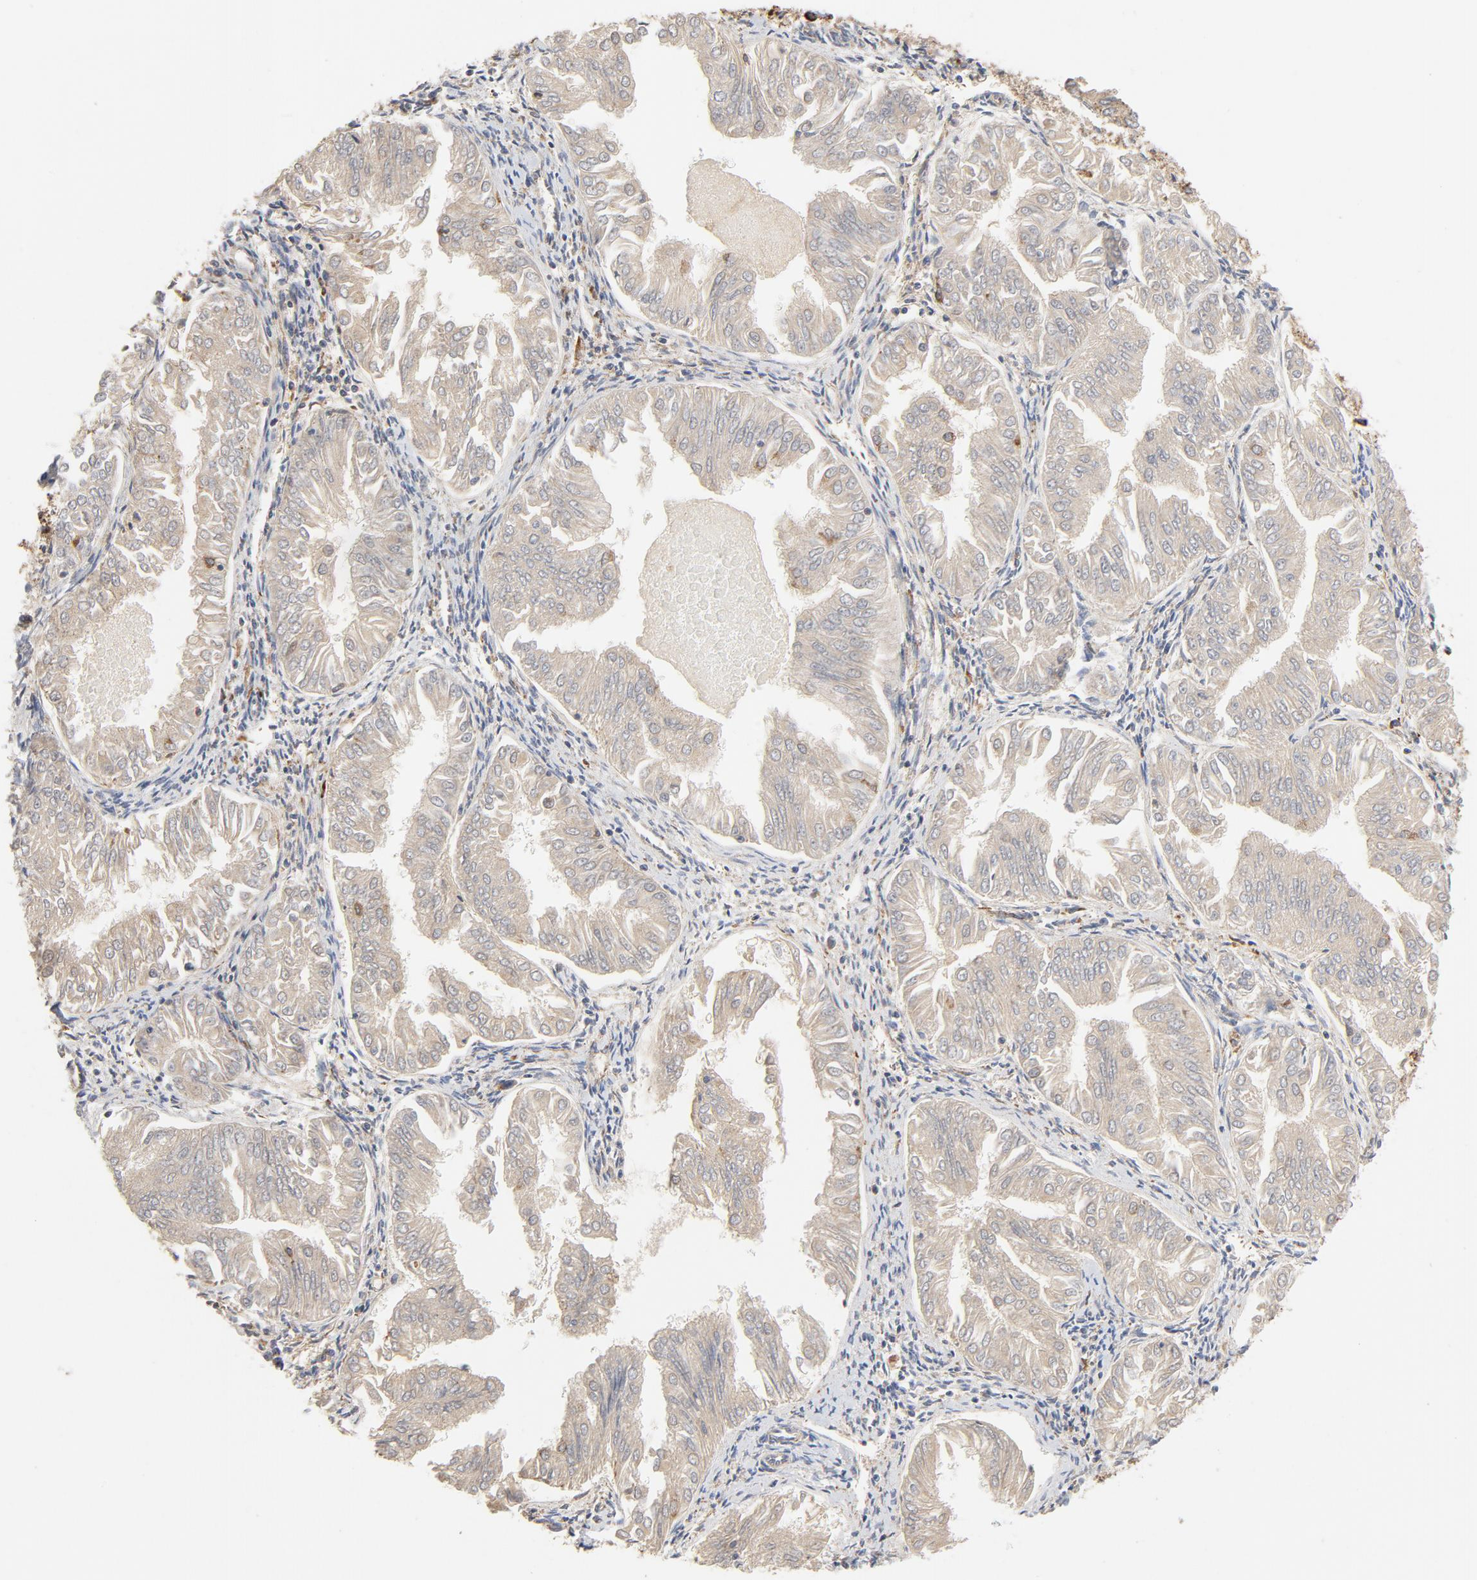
{"staining": {"intensity": "weak", "quantity": ">75%", "location": "cytoplasmic/membranous"}, "tissue": "endometrial cancer", "cell_type": "Tumor cells", "image_type": "cancer", "snomed": [{"axis": "morphology", "description": "Adenocarcinoma, NOS"}, {"axis": "topography", "description": "Endometrium"}], "caption": "Brown immunohistochemical staining in human endometrial cancer displays weak cytoplasmic/membranous positivity in about >75% of tumor cells.", "gene": "PCNX4", "patient": {"sex": "female", "age": 53}}